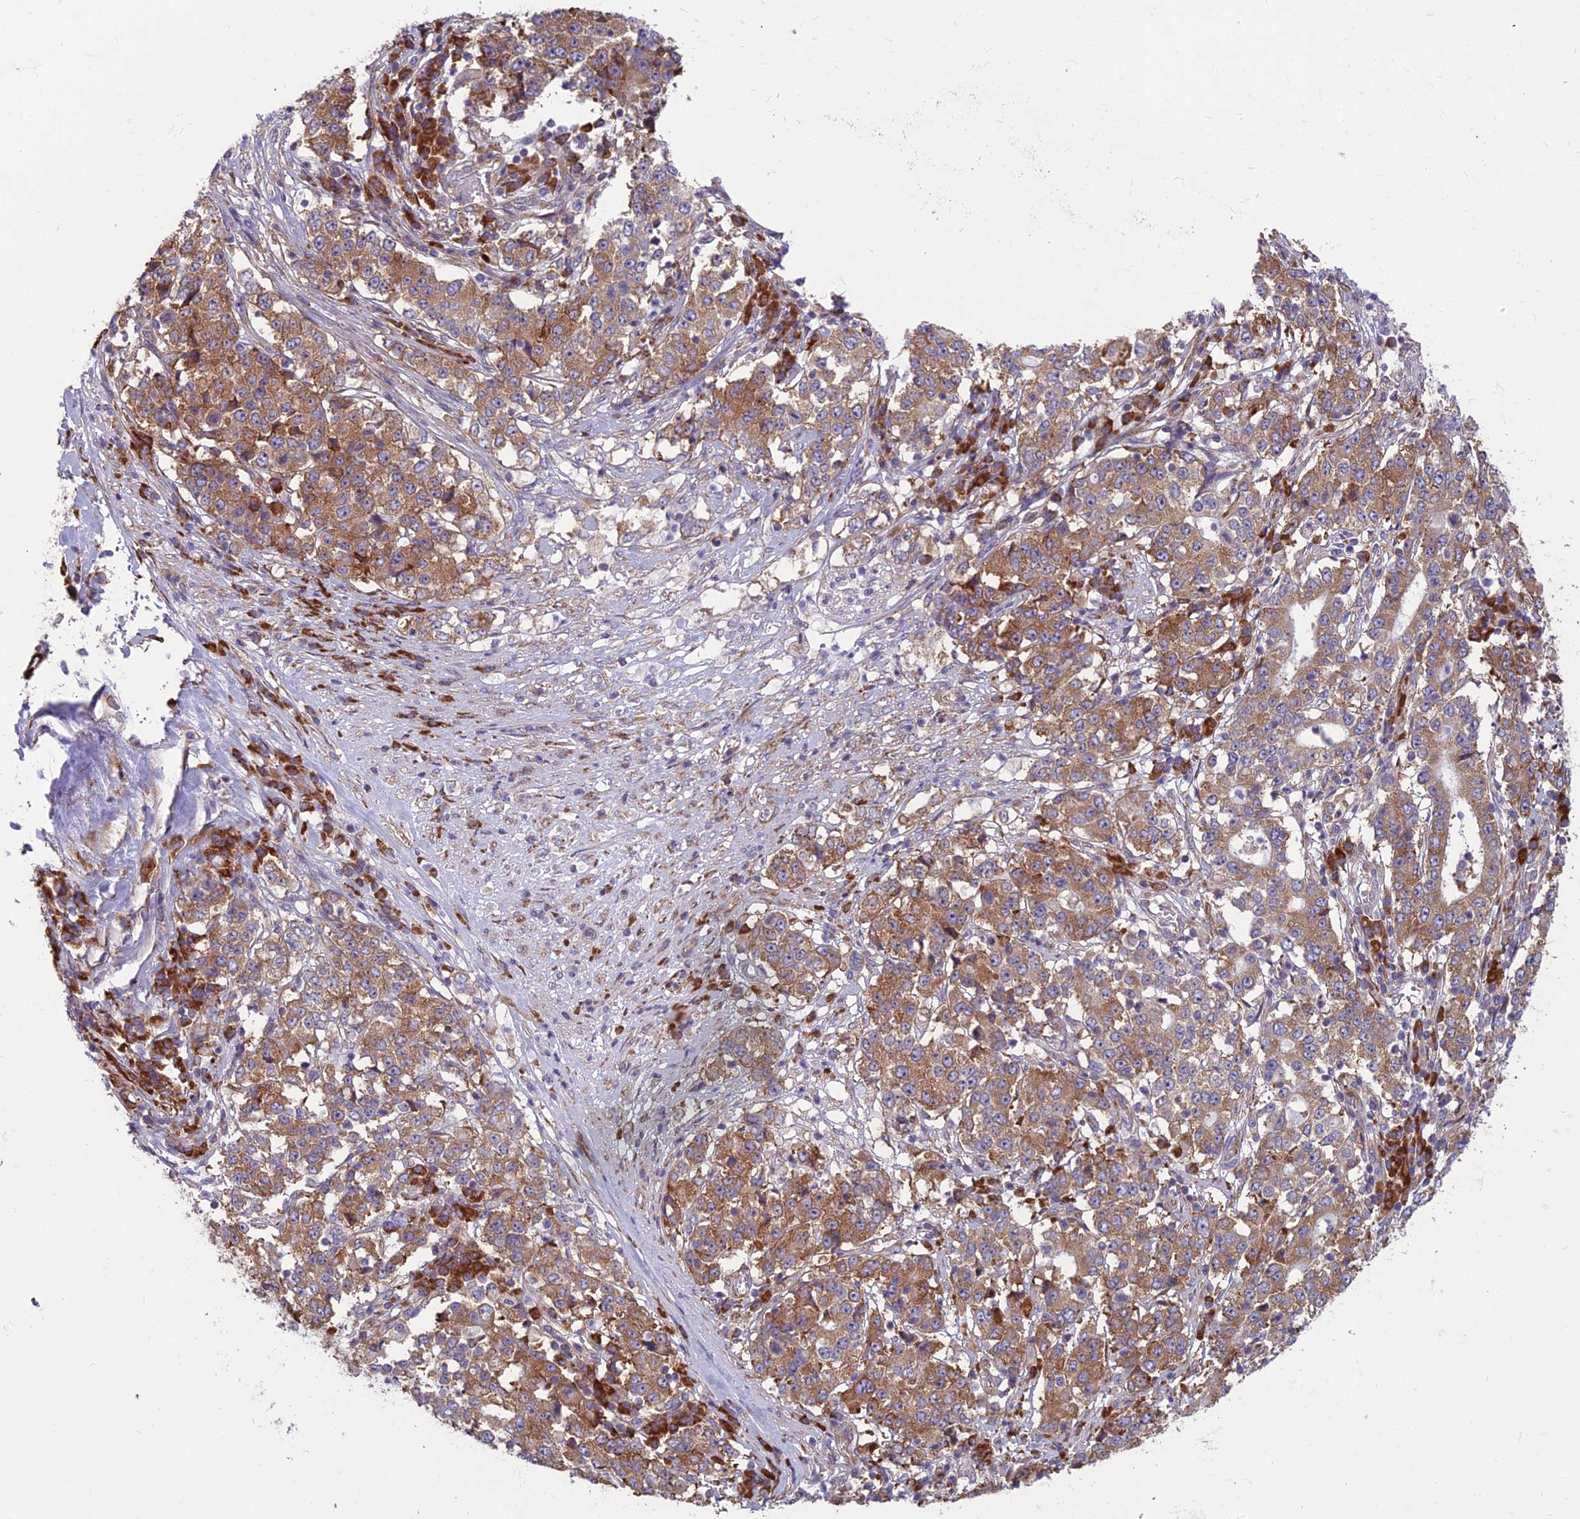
{"staining": {"intensity": "moderate", "quantity": ">75%", "location": "cytoplasmic/membranous"}, "tissue": "stomach cancer", "cell_type": "Tumor cells", "image_type": "cancer", "snomed": [{"axis": "morphology", "description": "Adenocarcinoma, NOS"}, {"axis": "topography", "description": "Stomach"}], "caption": "An IHC photomicrograph of neoplastic tissue is shown. Protein staining in brown labels moderate cytoplasmic/membranous positivity in stomach cancer (adenocarcinoma) within tumor cells.", "gene": "RPL17-C18orf32", "patient": {"sex": "male", "age": 59}}